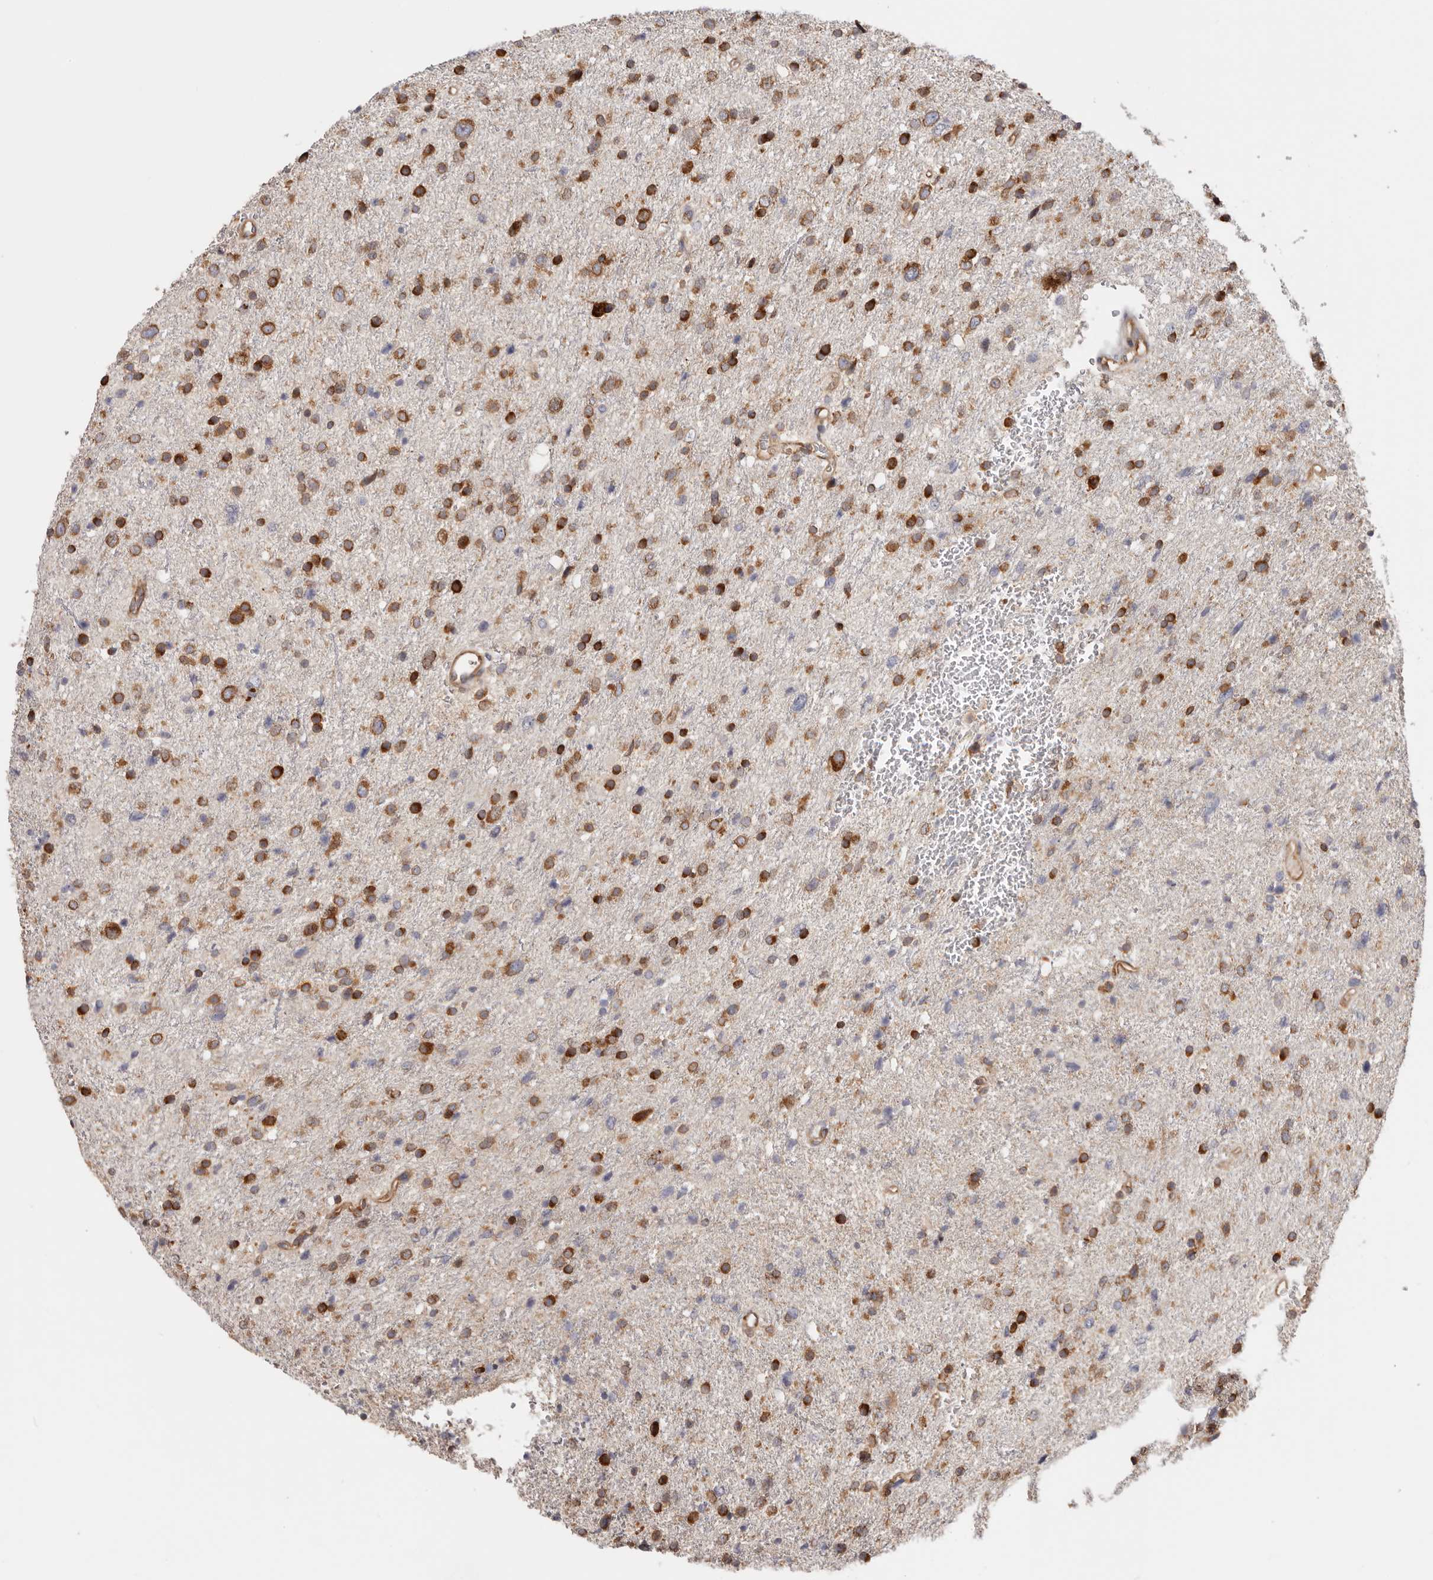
{"staining": {"intensity": "strong", "quantity": ">75%", "location": "cytoplasmic/membranous"}, "tissue": "glioma", "cell_type": "Tumor cells", "image_type": "cancer", "snomed": [{"axis": "morphology", "description": "Glioma, malignant, Low grade"}, {"axis": "topography", "description": "Brain"}], "caption": "High-magnification brightfield microscopy of malignant low-grade glioma stained with DAB (3,3'-diaminobenzidine) (brown) and counterstained with hematoxylin (blue). tumor cells exhibit strong cytoplasmic/membranous staining is identified in approximately>75% of cells.", "gene": "EPRS1", "patient": {"sex": "female", "age": 37}}